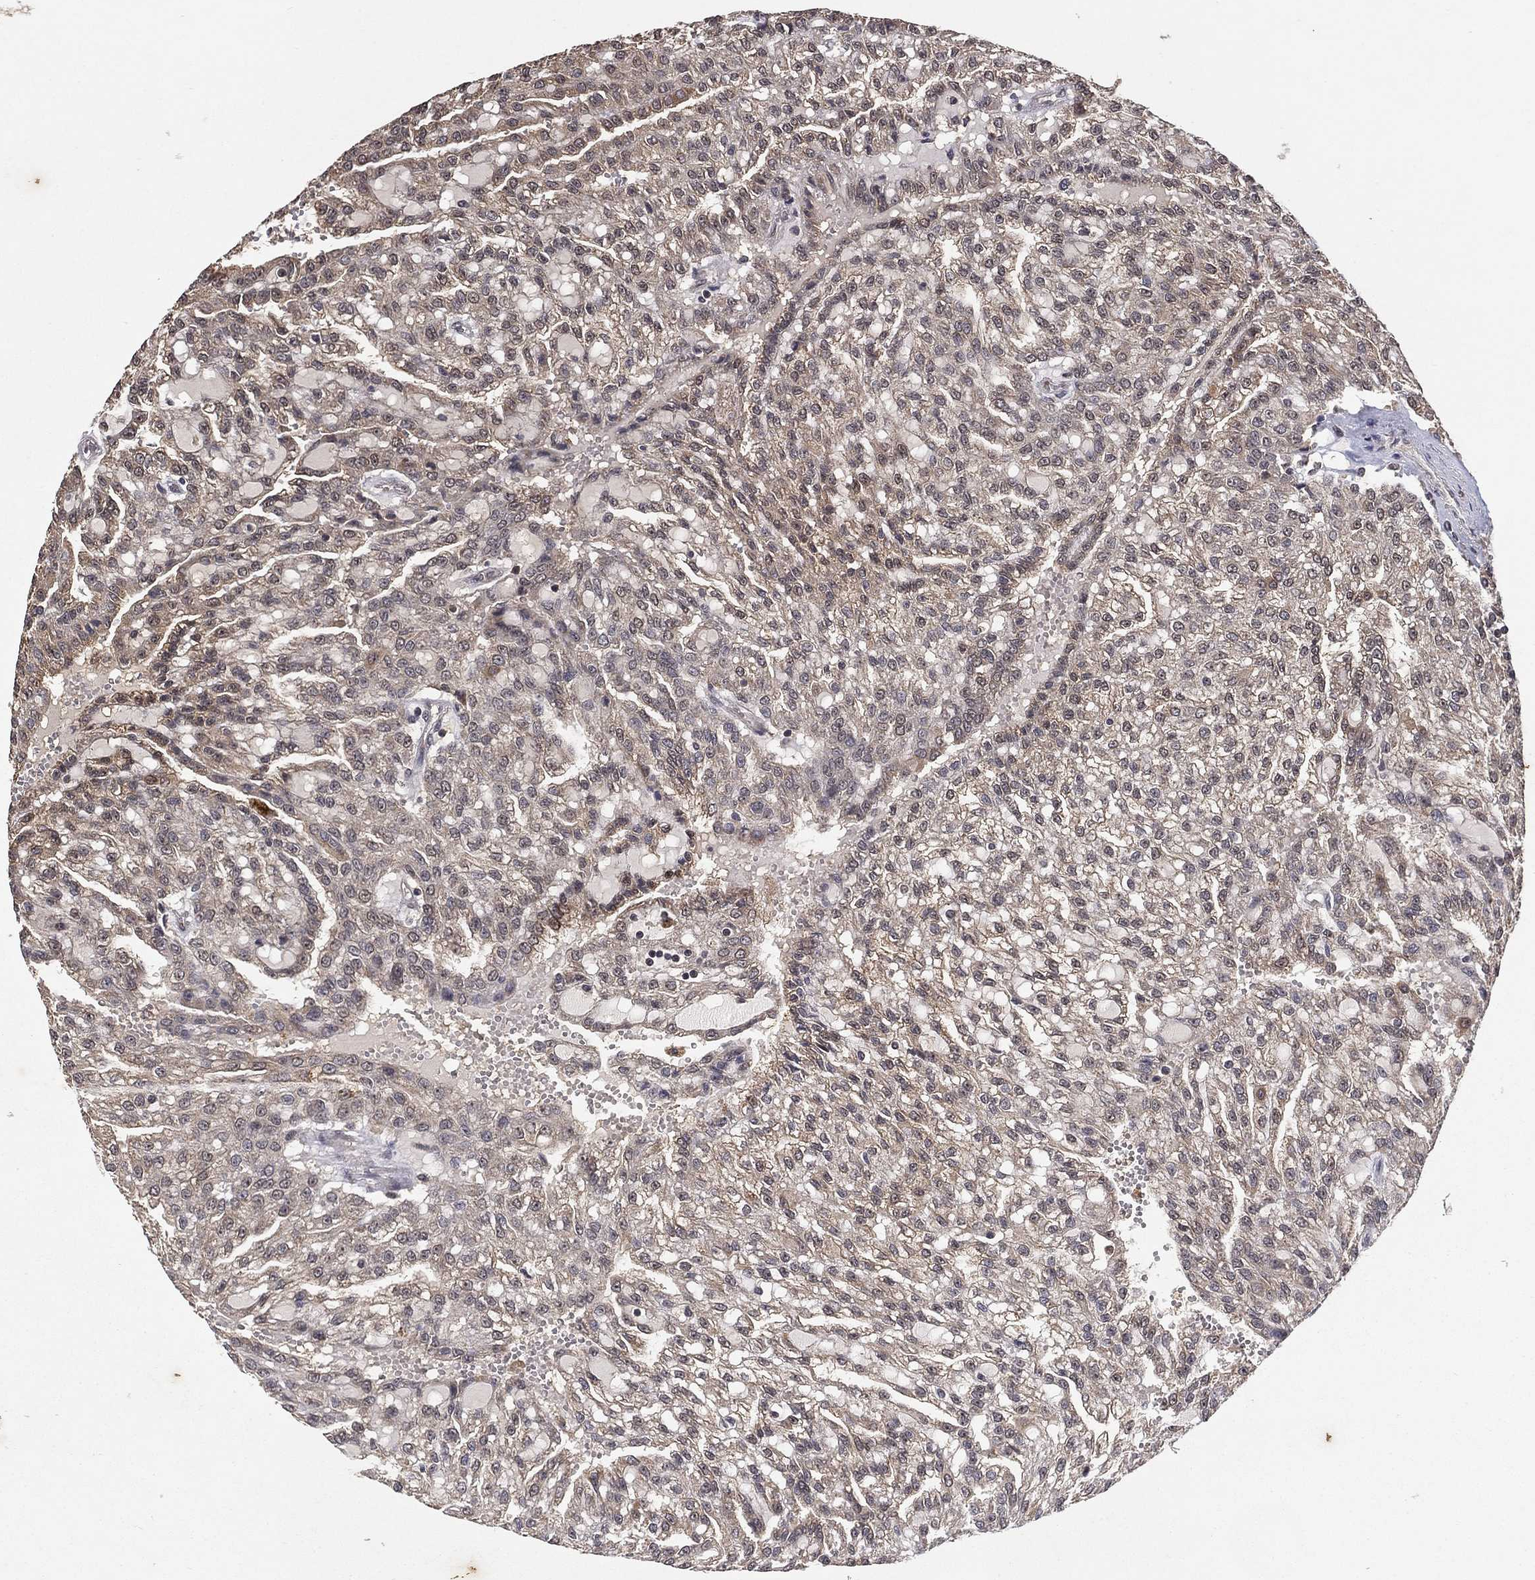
{"staining": {"intensity": "moderate", "quantity": "<25%", "location": "cytoplasmic/membranous"}, "tissue": "renal cancer", "cell_type": "Tumor cells", "image_type": "cancer", "snomed": [{"axis": "morphology", "description": "Adenocarcinoma, NOS"}, {"axis": "topography", "description": "Kidney"}], "caption": "A brown stain labels moderate cytoplasmic/membranous staining of a protein in human adenocarcinoma (renal) tumor cells. Using DAB (3,3'-diaminobenzidine) (brown) and hematoxylin (blue) stains, captured at high magnification using brightfield microscopy.", "gene": "NELFCD", "patient": {"sex": "male", "age": 63}}